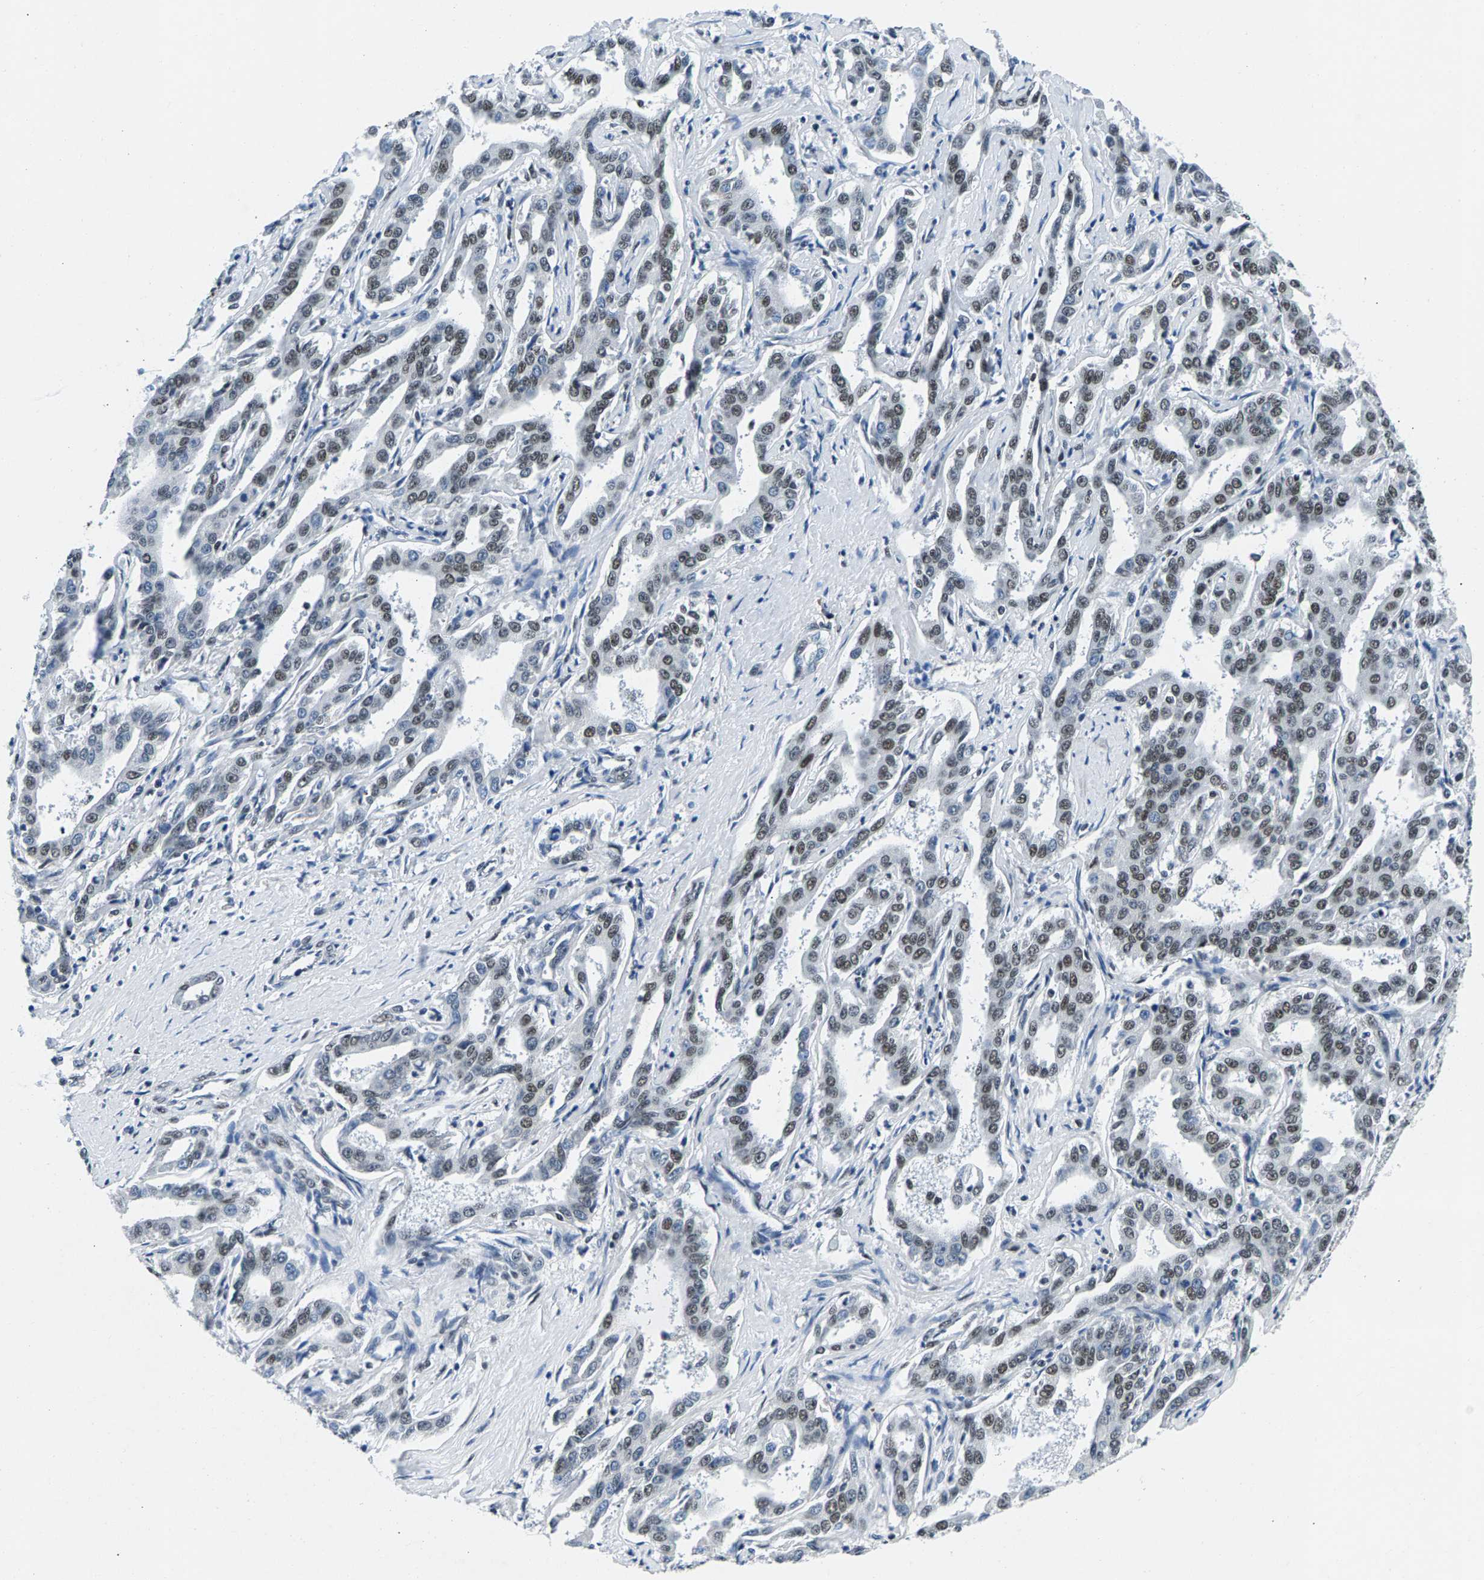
{"staining": {"intensity": "moderate", "quantity": "25%-75%", "location": "nuclear"}, "tissue": "liver cancer", "cell_type": "Tumor cells", "image_type": "cancer", "snomed": [{"axis": "morphology", "description": "Cholangiocarcinoma"}, {"axis": "topography", "description": "Liver"}], "caption": "This micrograph exhibits immunohistochemistry staining of human liver cholangiocarcinoma, with medium moderate nuclear staining in approximately 25%-75% of tumor cells.", "gene": "ATF2", "patient": {"sex": "male", "age": 59}}